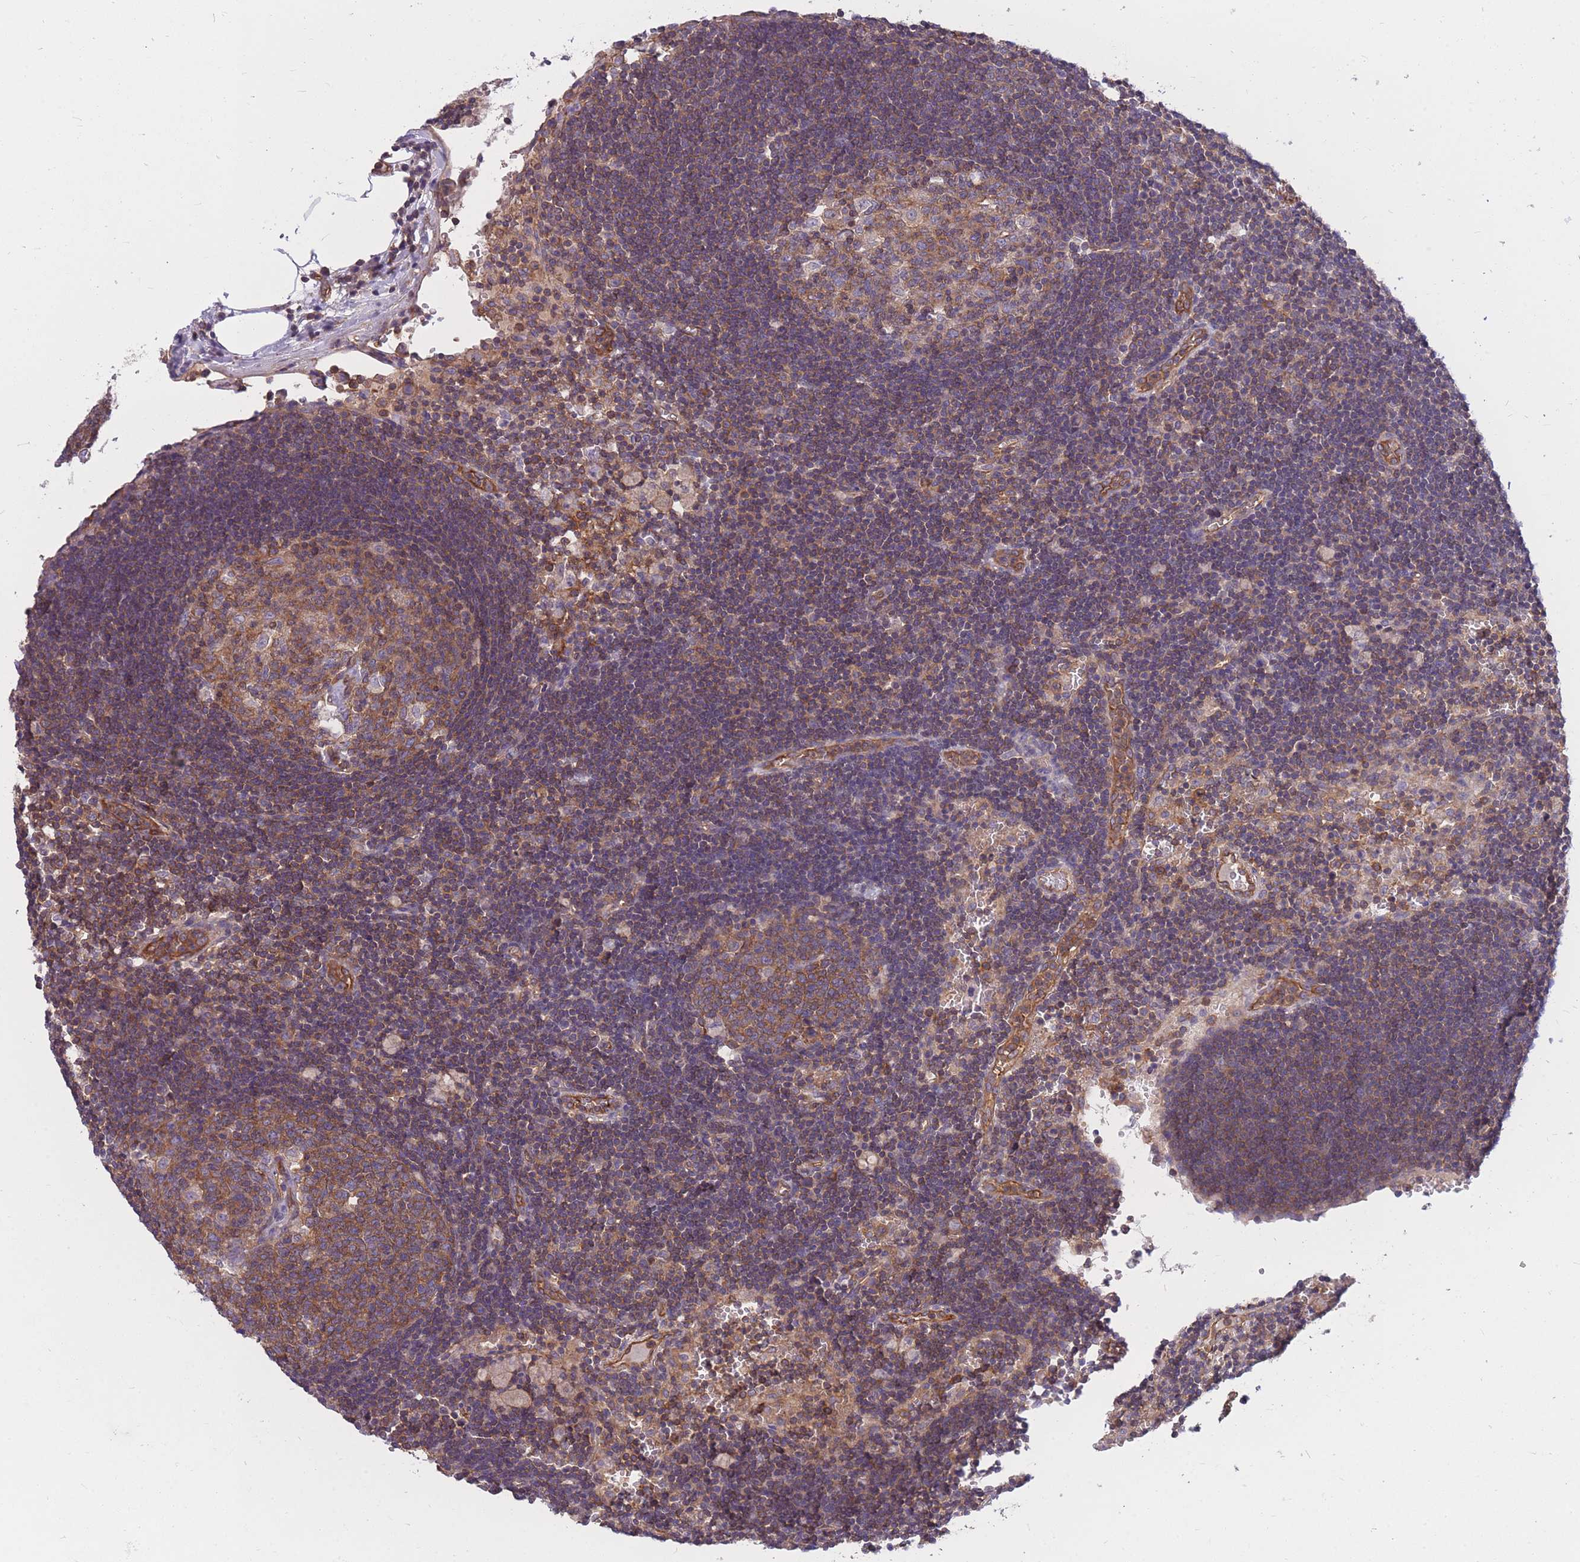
{"staining": {"intensity": "moderate", "quantity": ">75%", "location": "cytoplasmic/membranous"}, "tissue": "lymph node", "cell_type": "Germinal center cells", "image_type": "normal", "snomed": [{"axis": "morphology", "description": "Normal tissue, NOS"}, {"axis": "topography", "description": "Lymph node"}], "caption": "Protein positivity by immunohistochemistry (IHC) displays moderate cytoplasmic/membranous expression in approximately >75% of germinal center cells in normal lymph node.", "gene": "GGA1", "patient": {"sex": "male", "age": 62}}